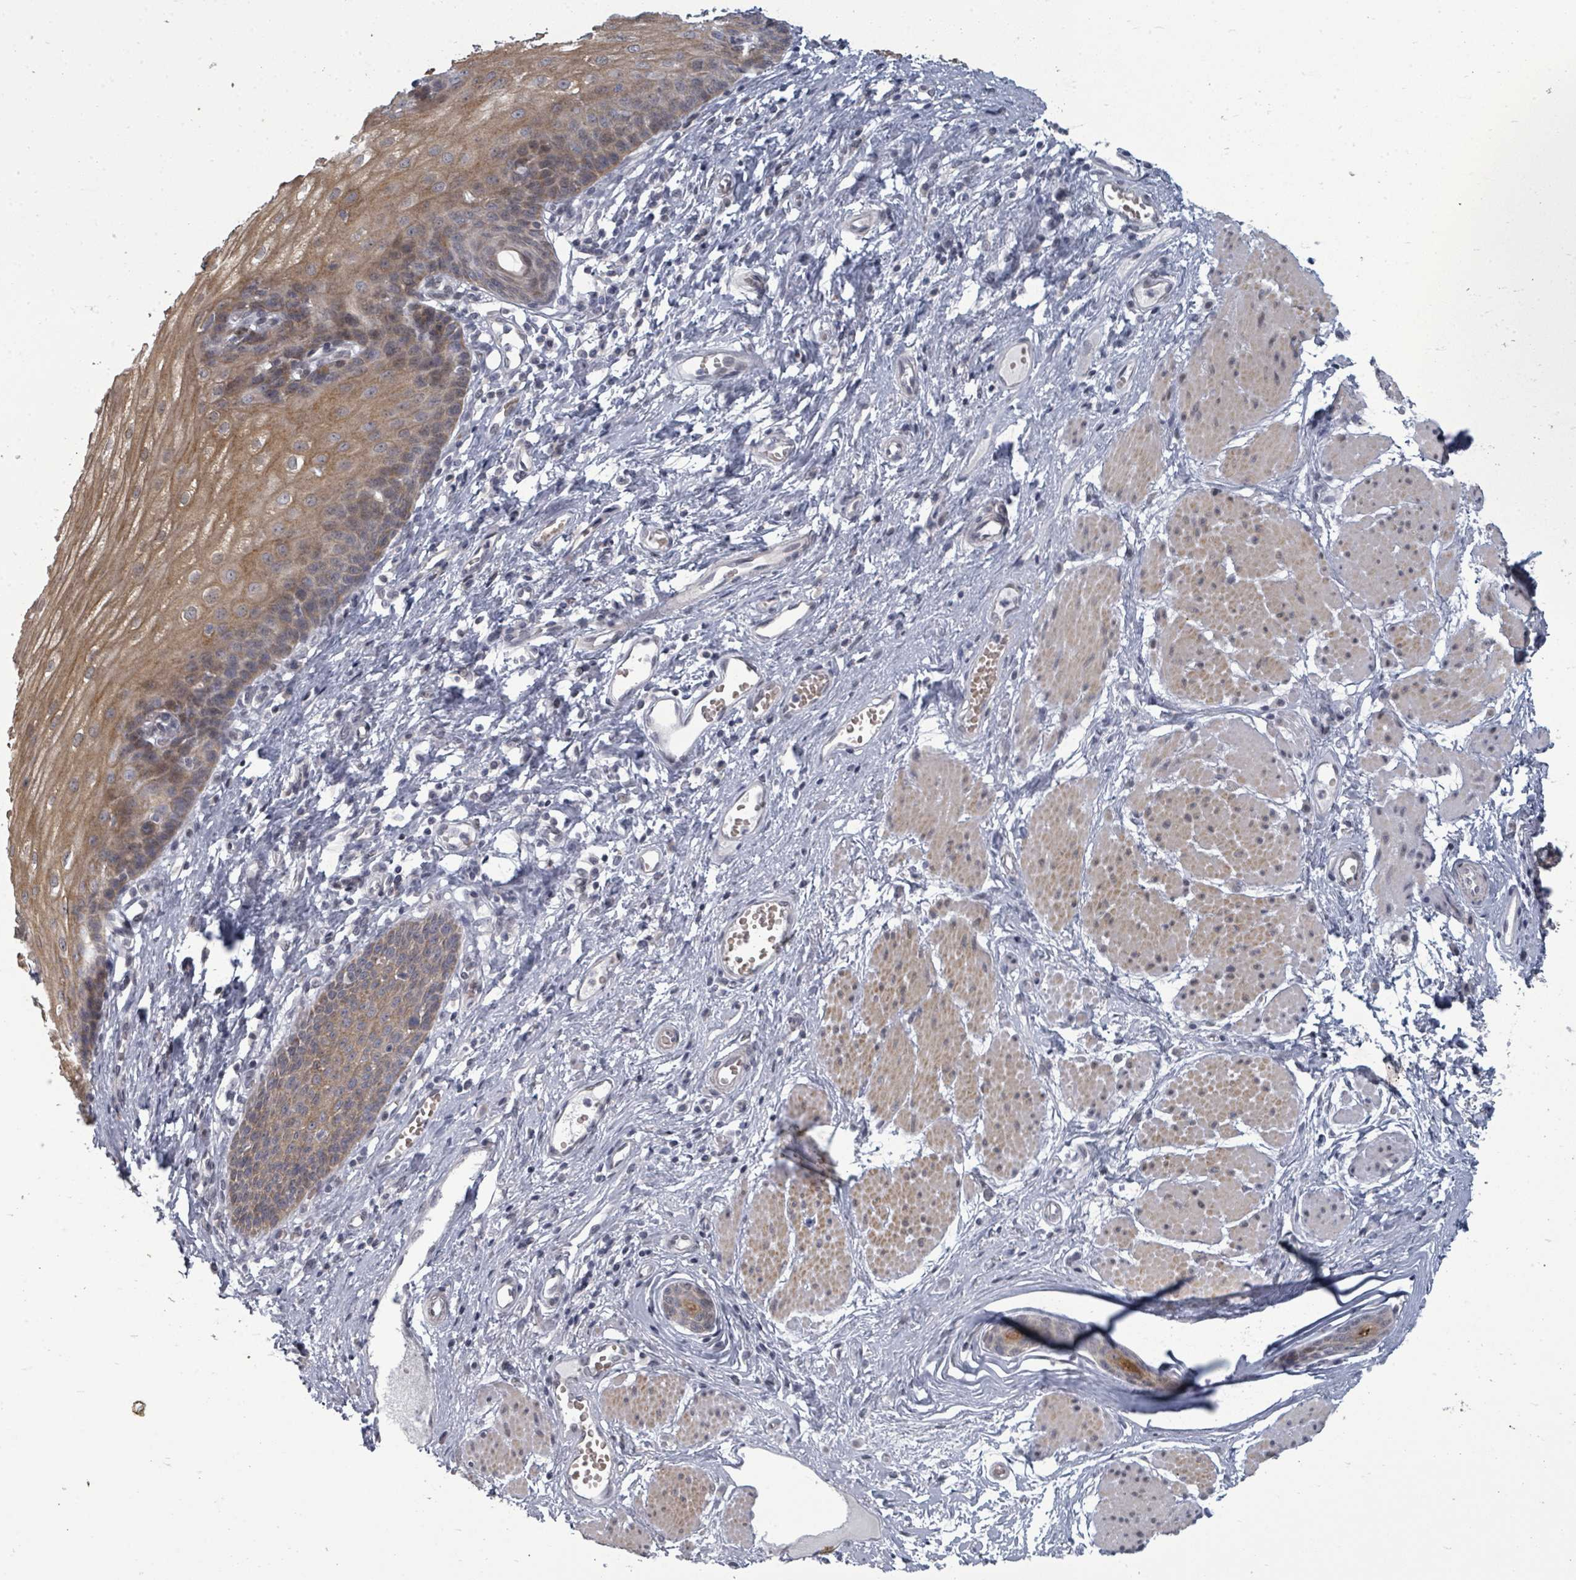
{"staining": {"intensity": "moderate", "quantity": "25%-75%", "location": "cytoplasmic/membranous"}, "tissue": "esophagus", "cell_type": "Squamous epithelial cells", "image_type": "normal", "snomed": [{"axis": "morphology", "description": "Normal tissue, NOS"}, {"axis": "topography", "description": "Esophagus"}], "caption": "IHC of unremarkable esophagus displays medium levels of moderate cytoplasmic/membranous expression in approximately 25%-75% of squamous epithelial cells. (DAB (3,3'-diaminobenzidine) = brown stain, brightfield microscopy at high magnification).", "gene": "PTPN20", "patient": {"sex": "male", "age": 69}}